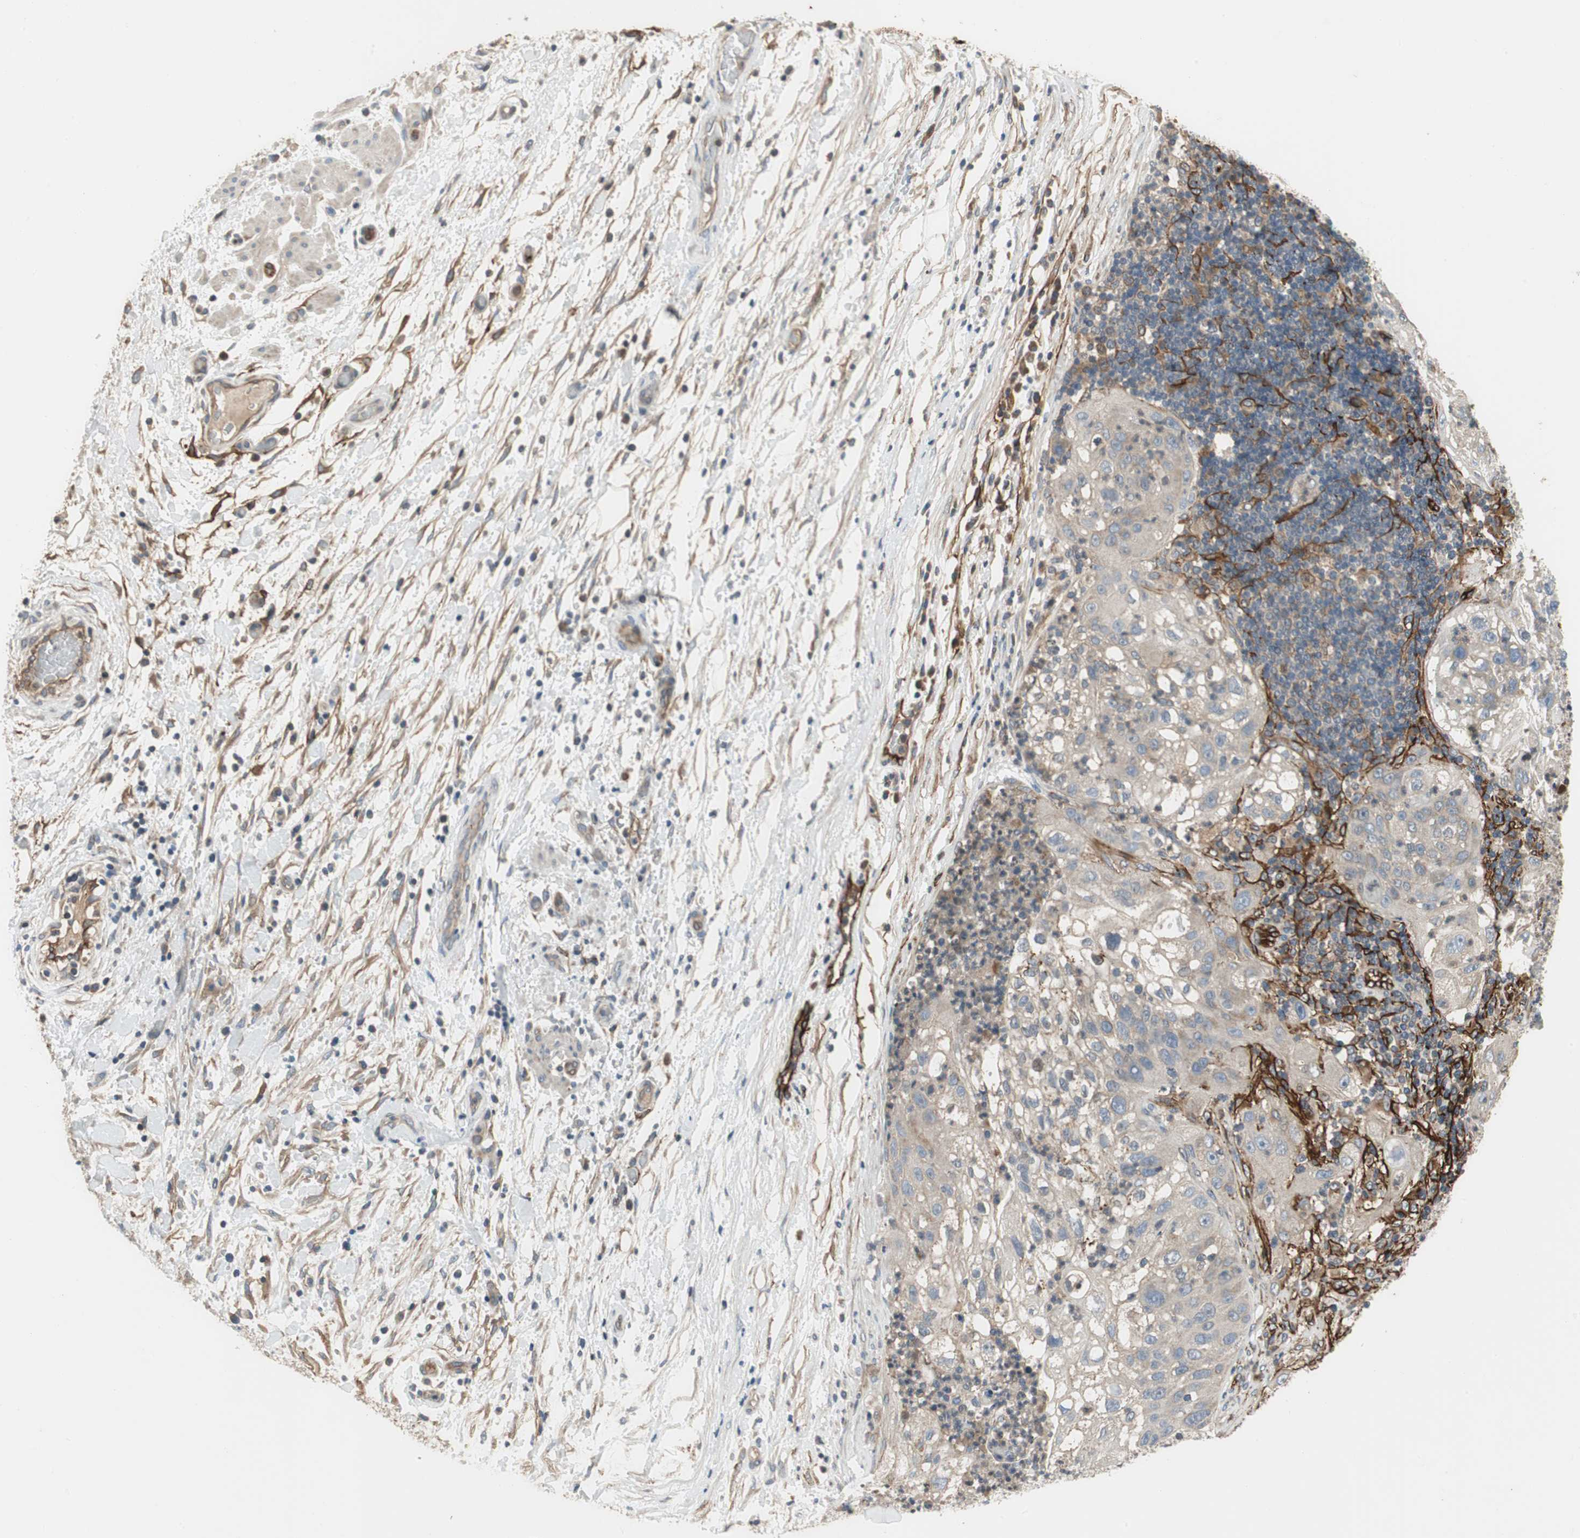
{"staining": {"intensity": "negative", "quantity": "none", "location": "none"}, "tissue": "lung cancer", "cell_type": "Tumor cells", "image_type": "cancer", "snomed": [{"axis": "morphology", "description": "Inflammation, NOS"}, {"axis": "morphology", "description": "Squamous cell carcinoma, NOS"}, {"axis": "topography", "description": "Lymph node"}, {"axis": "topography", "description": "Soft tissue"}, {"axis": "topography", "description": "Lung"}], "caption": "Human lung squamous cell carcinoma stained for a protein using immunohistochemistry (IHC) shows no expression in tumor cells.", "gene": "ALPL", "patient": {"sex": "male", "age": 66}}